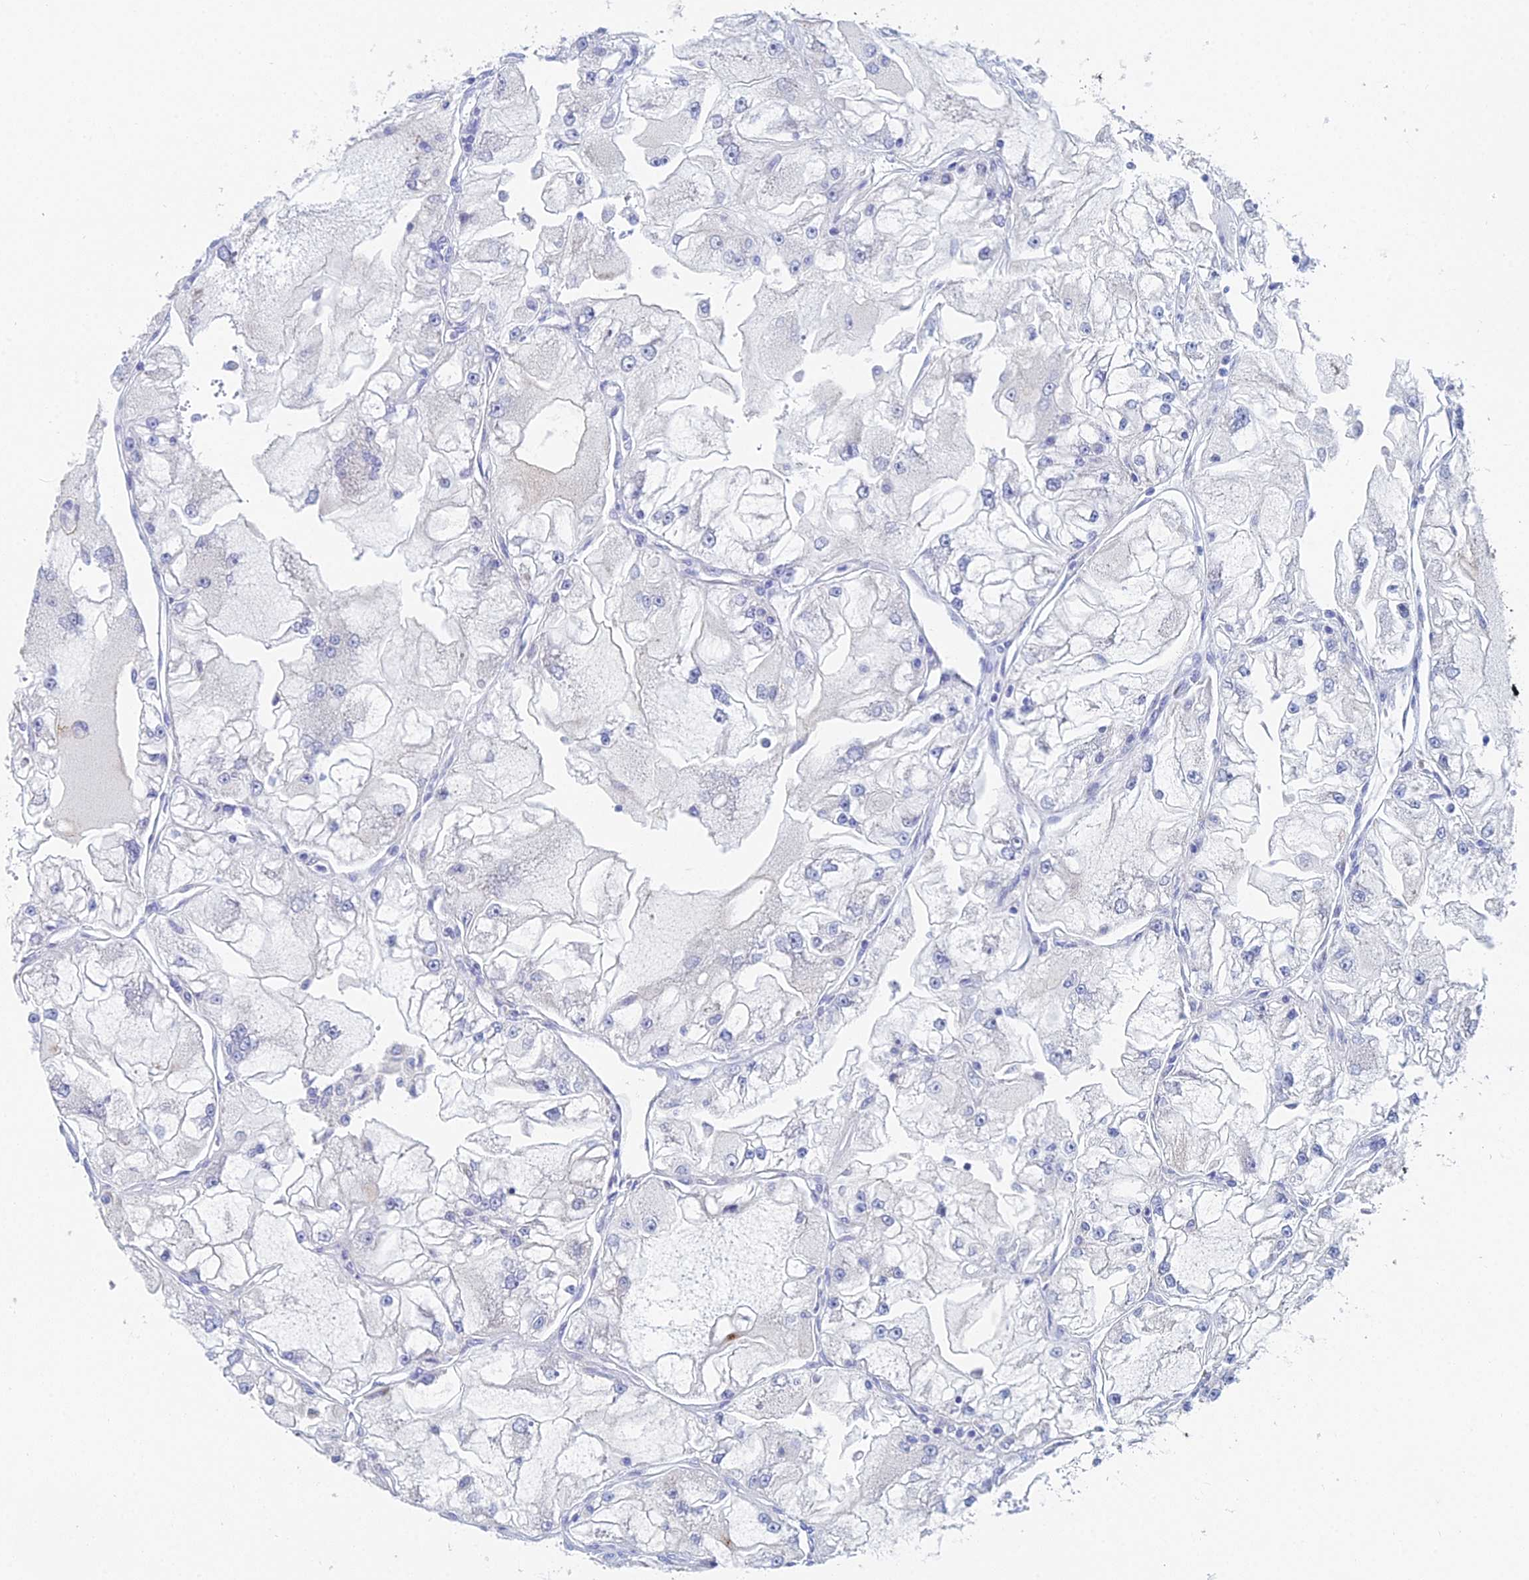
{"staining": {"intensity": "negative", "quantity": "none", "location": "none"}, "tissue": "renal cancer", "cell_type": "Tumor cells", "image_type": "cancer", "snomed": [{"axis": "morphology", "description": "Adenocarcinoma, NOS"}, {"axis": "topography", "description": "Kidney"}], "caption": "Tumor cells show no significant protein positivity in renal cancer.", "gene": "CRACR2B", "patient": {"sex": "female", "age": 72}}